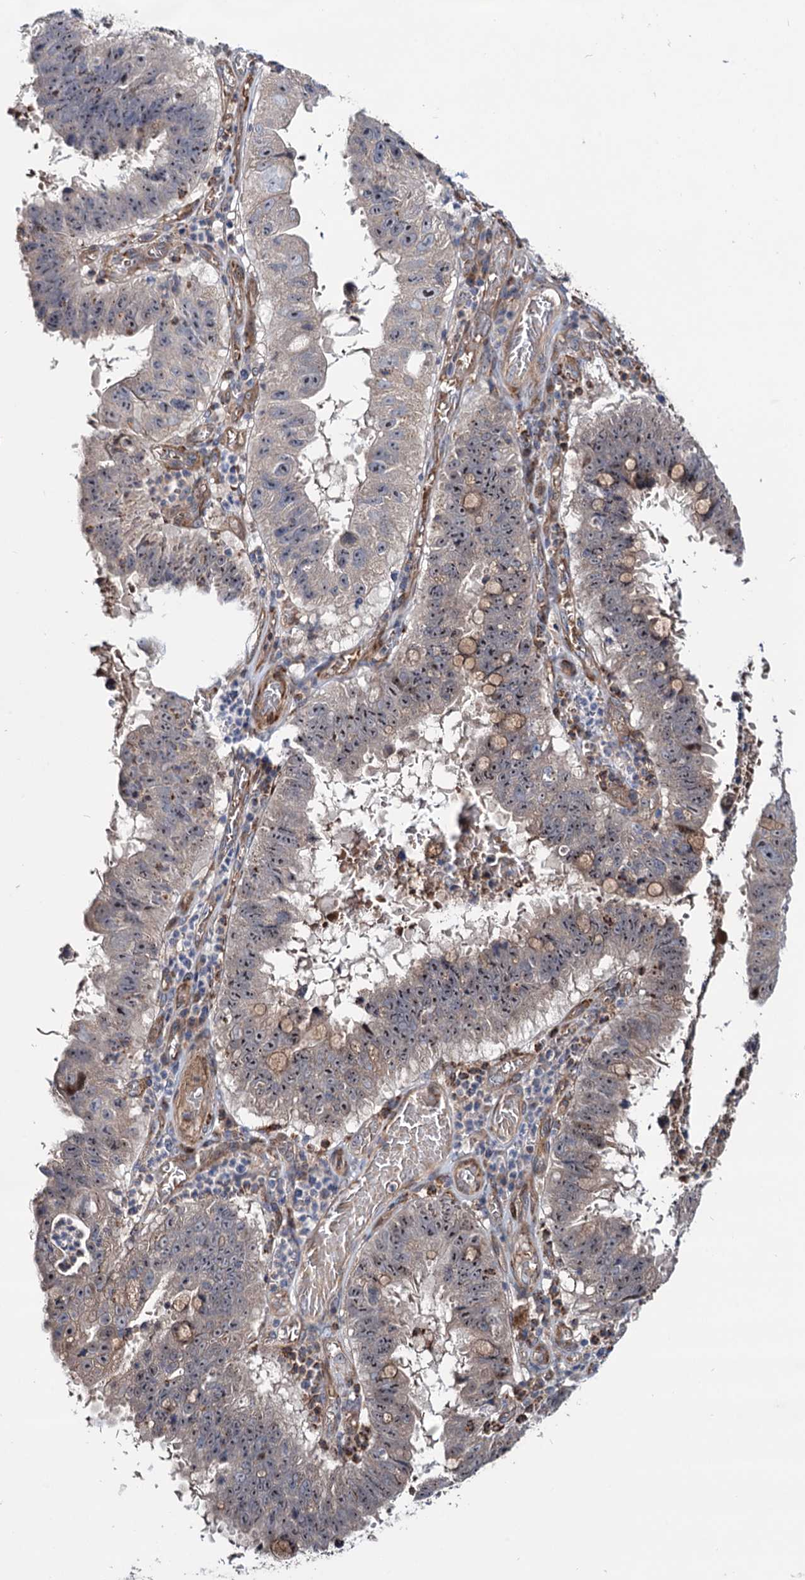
{"staining": {"intensity": "moderate", "quantity": "25%-75%", "location": "cytoplasmic/membranous,nuclear"}, "tissue": "stomach cancer", "cell_type": "Tumor cells", "image_type": "cancer", "snomed": [{"axis": "morphology", "description": "Adenocarcinoma, NOS"}, {"axis": "topography", "description": "Stomach"}], "caption": "Stomach cancer tissue reveals moderate cytoplasmic/membranous and nuclear positivity in approximately 25%-75% of tumor cells, visualized by immunohistochemistry.", "gene": "PTDSS2", "patient": {"sex": "male", "age": 59}}